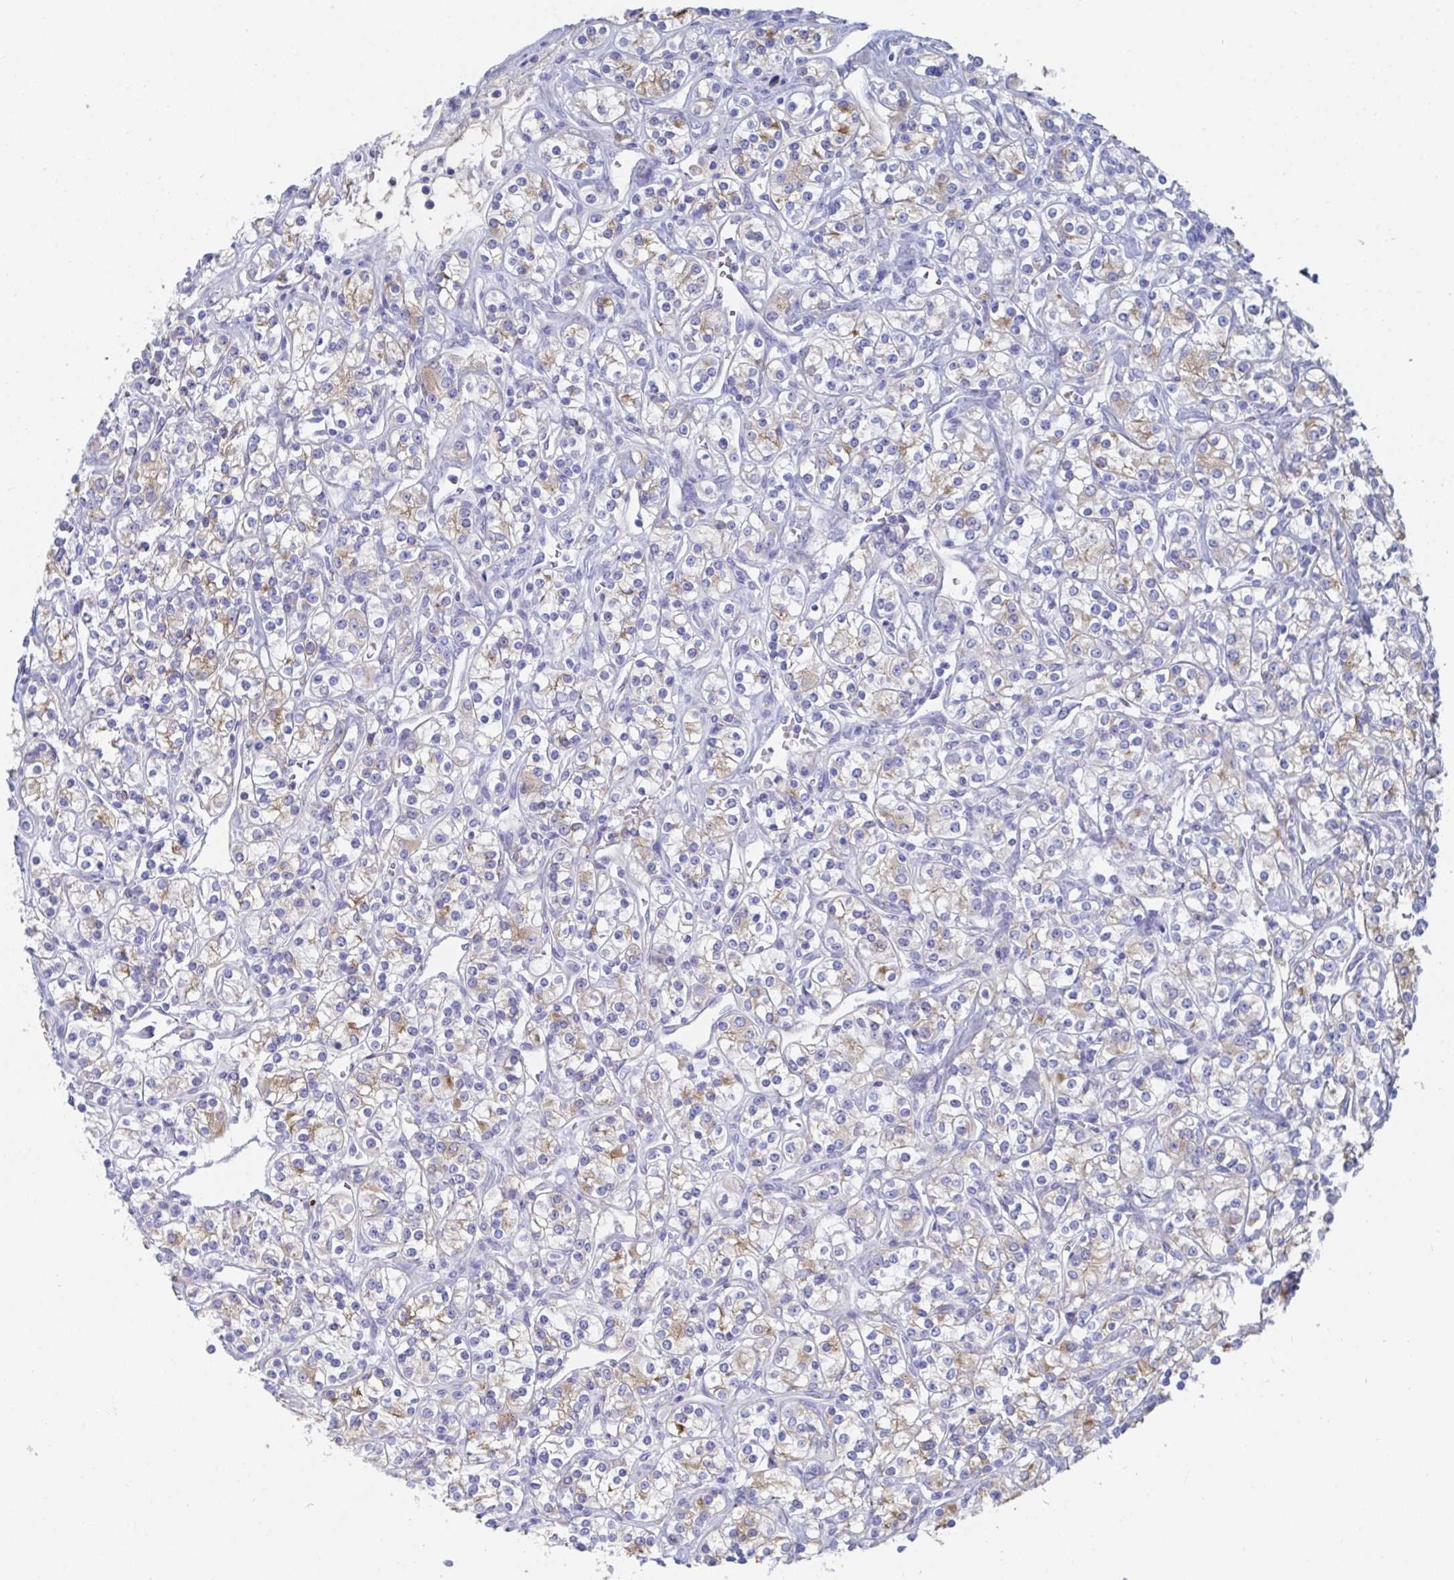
{"staining": {"intensity": "weak", "quantity": "25%-75%", "location": "cytoplasmic/membranous"}, "tissue": "renal cancer", "cell_type": "Tumor cells", "image_type": "cancer", "snomed": [{"axis": "morphology", "description": "Adenocarcinoma, NOS"}, {"axis": "topography", "description": "Kidney"}], "caption": "This image displays IHC staining of human adenocarcinoma (renal), with low weak cytoplasmic/membranous expression in approximately 25%-75% of tumor cells.", "gene": "TNFAIP6", "patient": {"sex": "male", "age": 77}}